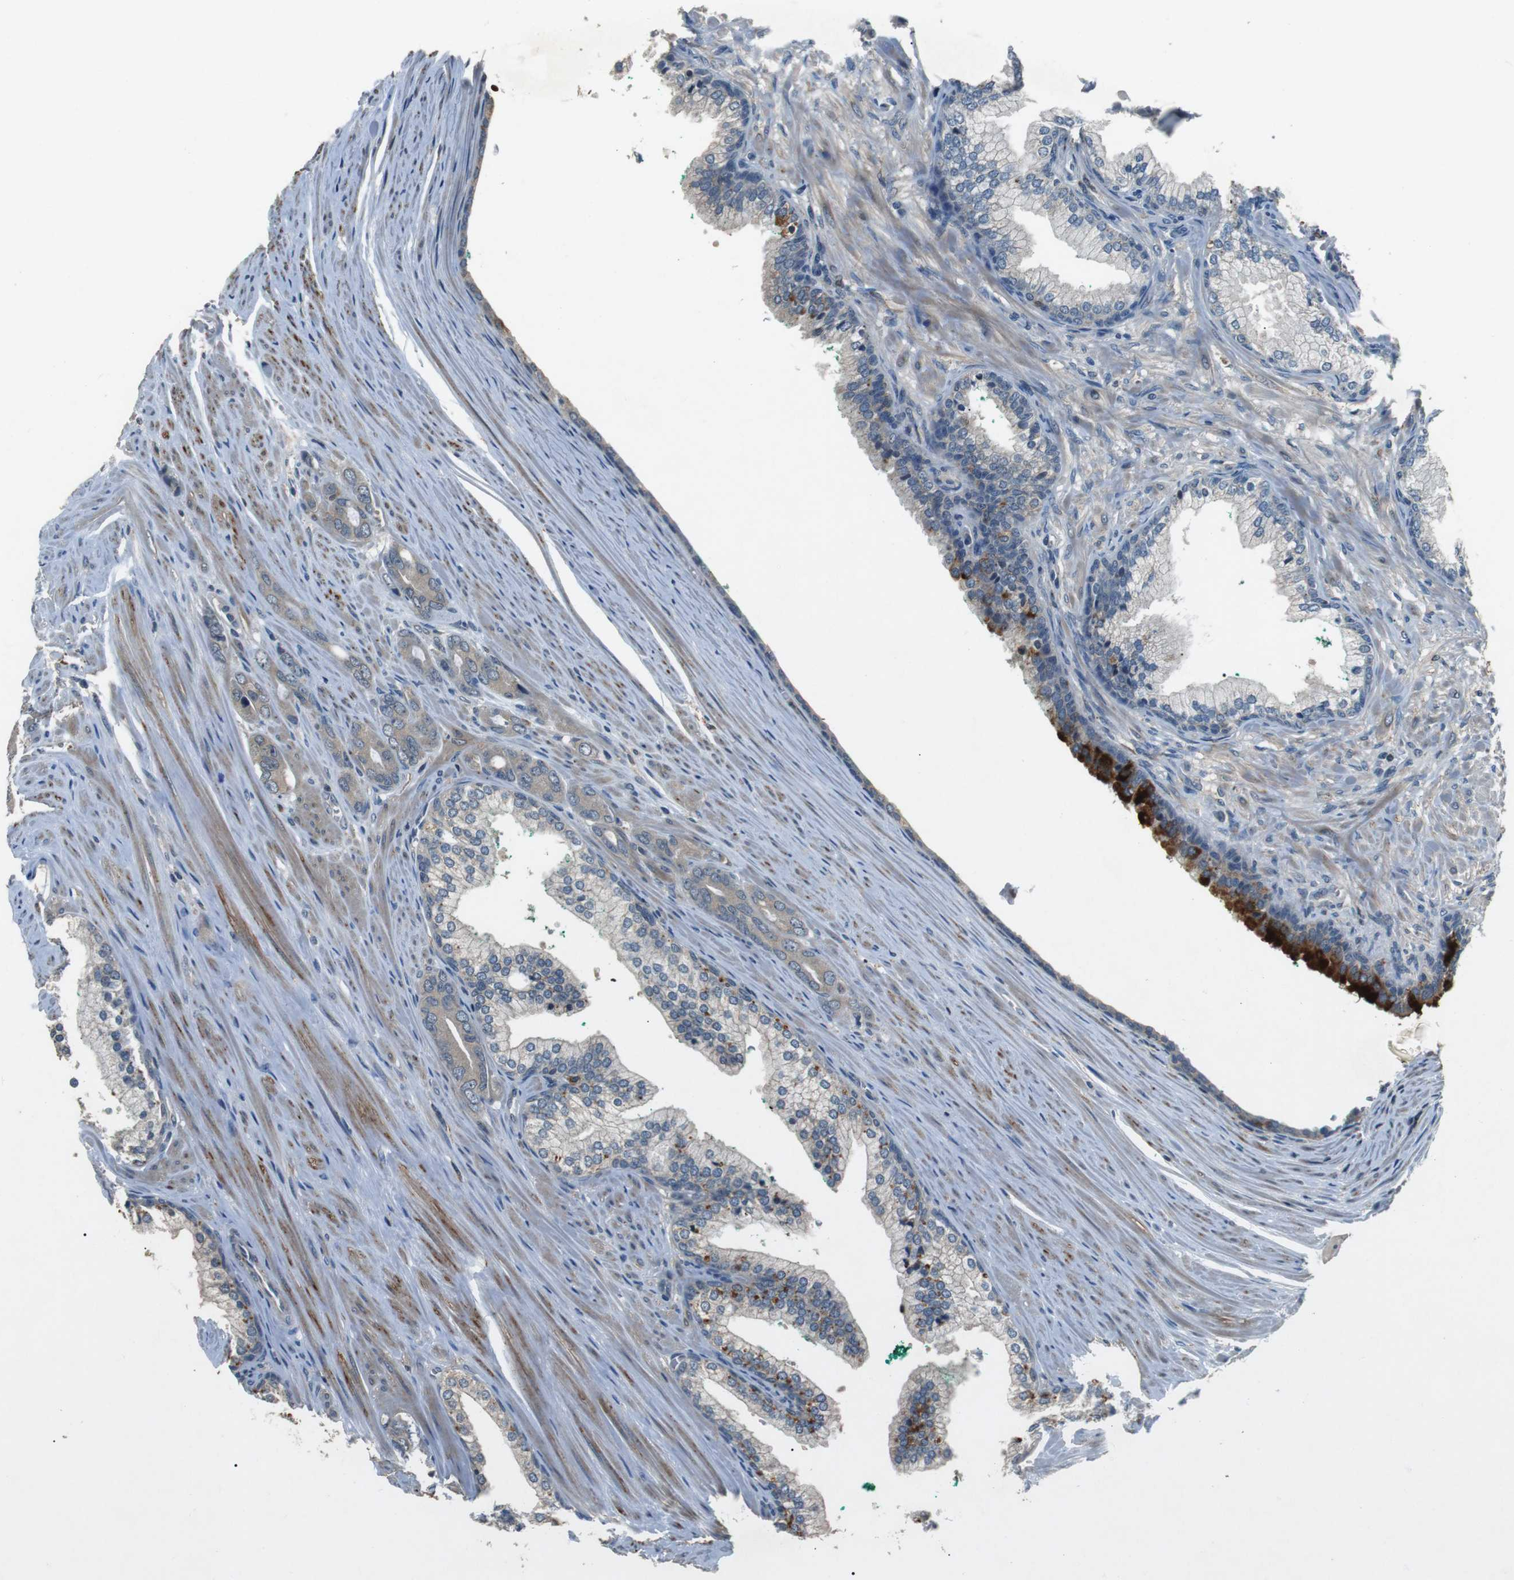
{"staining": {"intensity": "weak", "quantity": "<25%", "location": "cytoplasmic/membranous"}, "tissue": "prostate cancer", "cell_type": "Tumor cells", "image_type": "cancer", "snomed": [{"axis": "morphology", "description": "Adenocarcinoma, Low grade"}, {"axis": "topography", "description": "Prostate"}], "caption": "DAB (3,3'-diaminobenzidine) immunohistochemical staining of prostate cancer (adenocarcinoma (low-grade)) shows no significant staining in tumor cells.", "gene": "NEK7", "patient": {"sex": "male", "age": 72}}